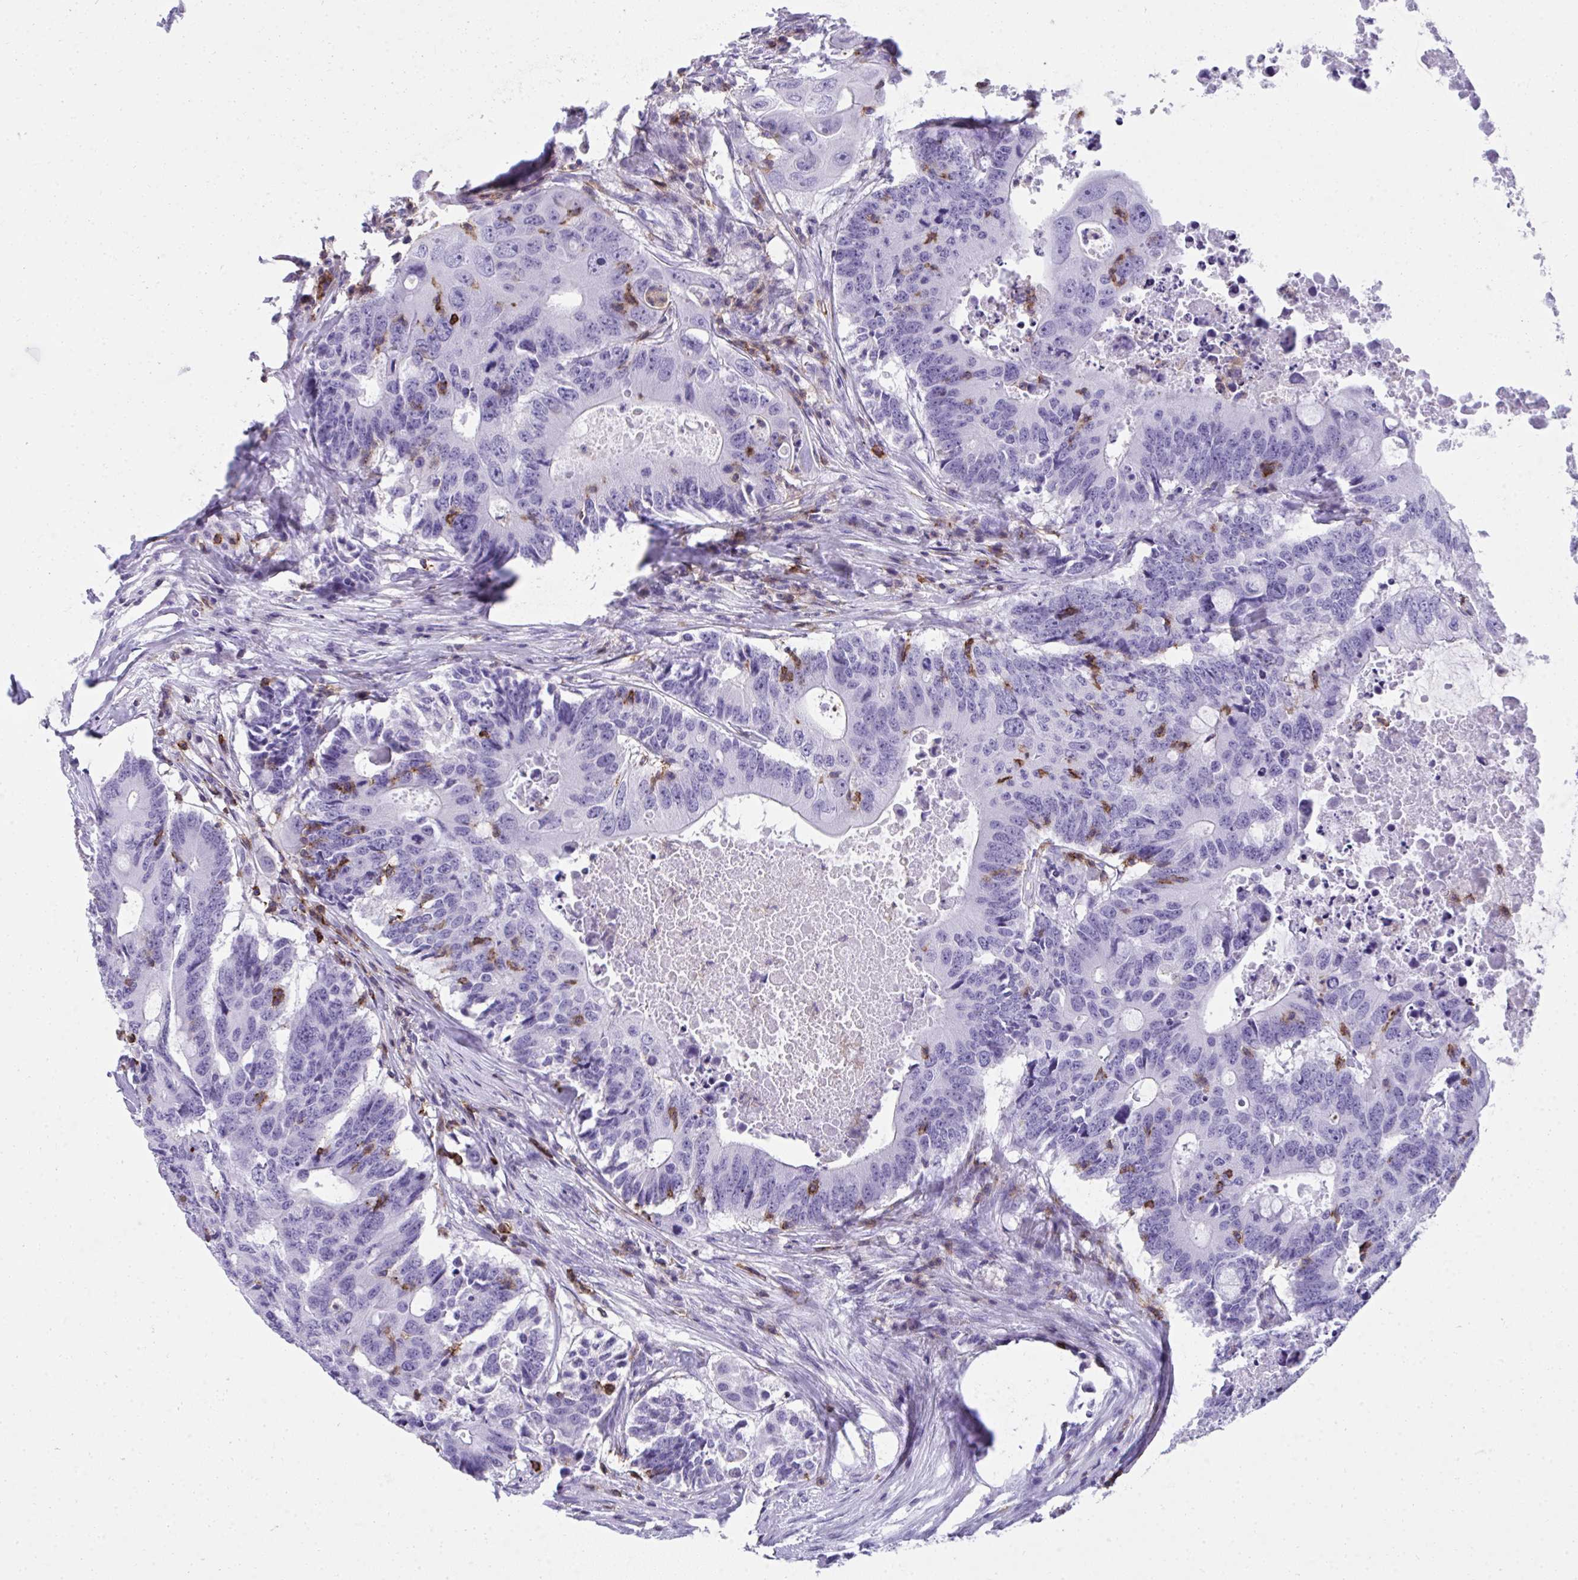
{"staining": {"intensity": "negative", "quantity": "none", "location": "none"}, "tissue": "colorectal cancer", "cell_type": "Tumor cells", "image_type": "cancer", "snomed": [{"axis": "morphology", "description": "Adenocarcinoma, NOS"}, {"axis": "topography", "description": "Colon"}], "caption": "The histopathology image reveals no staining of tumor cells in colorectal cancer (adenocarcinoma).", "gene": "SPN", "patient": {"sex": "male", "age": 71}}